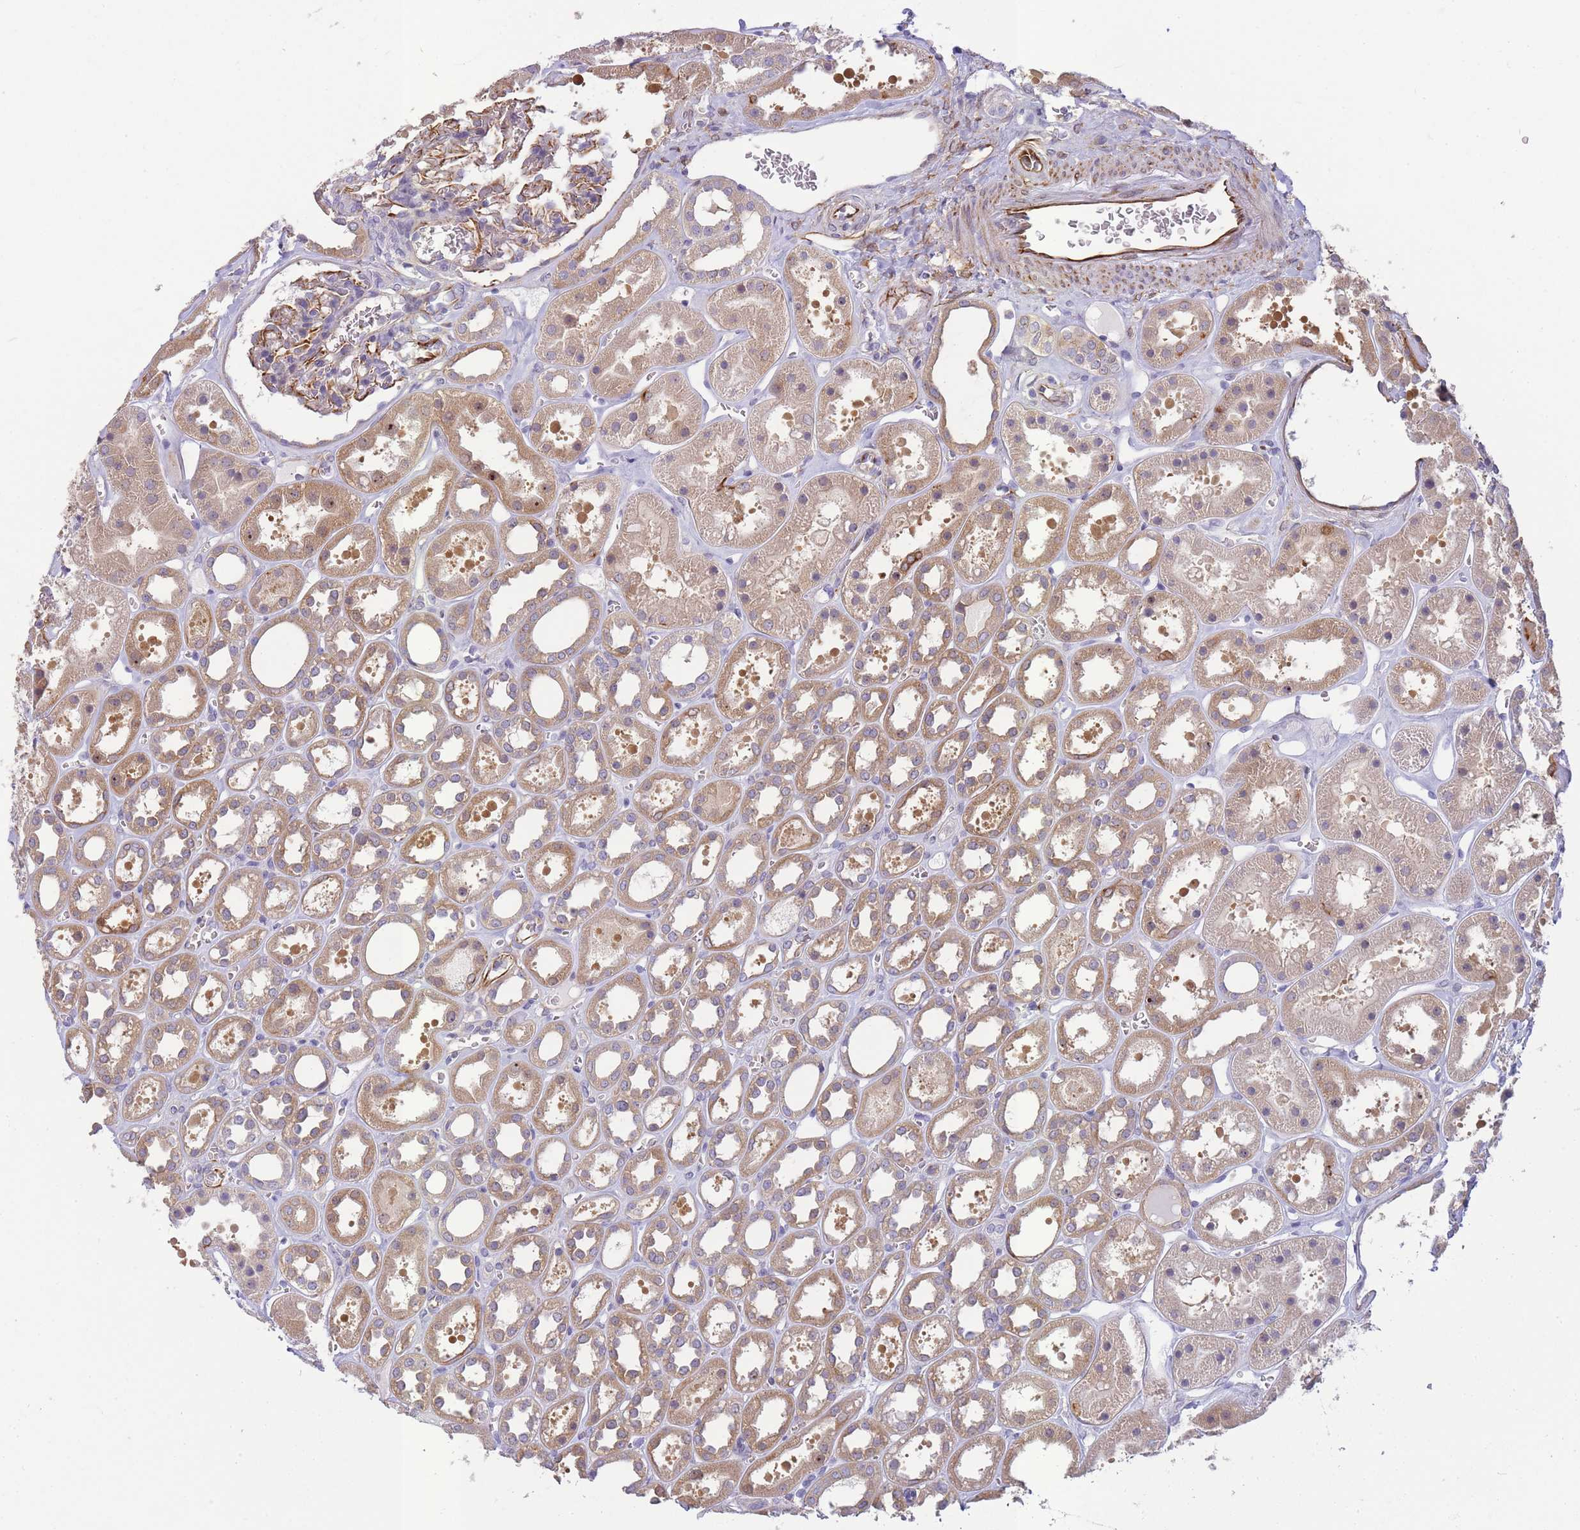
{"staining": {"intensity": "moderate", "quantity": "<25%", "location": "cytoplasmic/membranous"}, "tissue": "kidney", "cell_type": "Cells in glomeruli", "image_type": "normal", "snomed": [{"axis": "morphology", "description": "Normal tissue, NOS"}, {"axis": "topography", "description": "Kidney"}], "caption": "Unremarkable kidney demonstrates moderate cytoplasmic/membranous expression in approximately <25% of cells in glomeruli.", "gene": "ECPAS", "patient": {"sex": "female", "age": 41}}